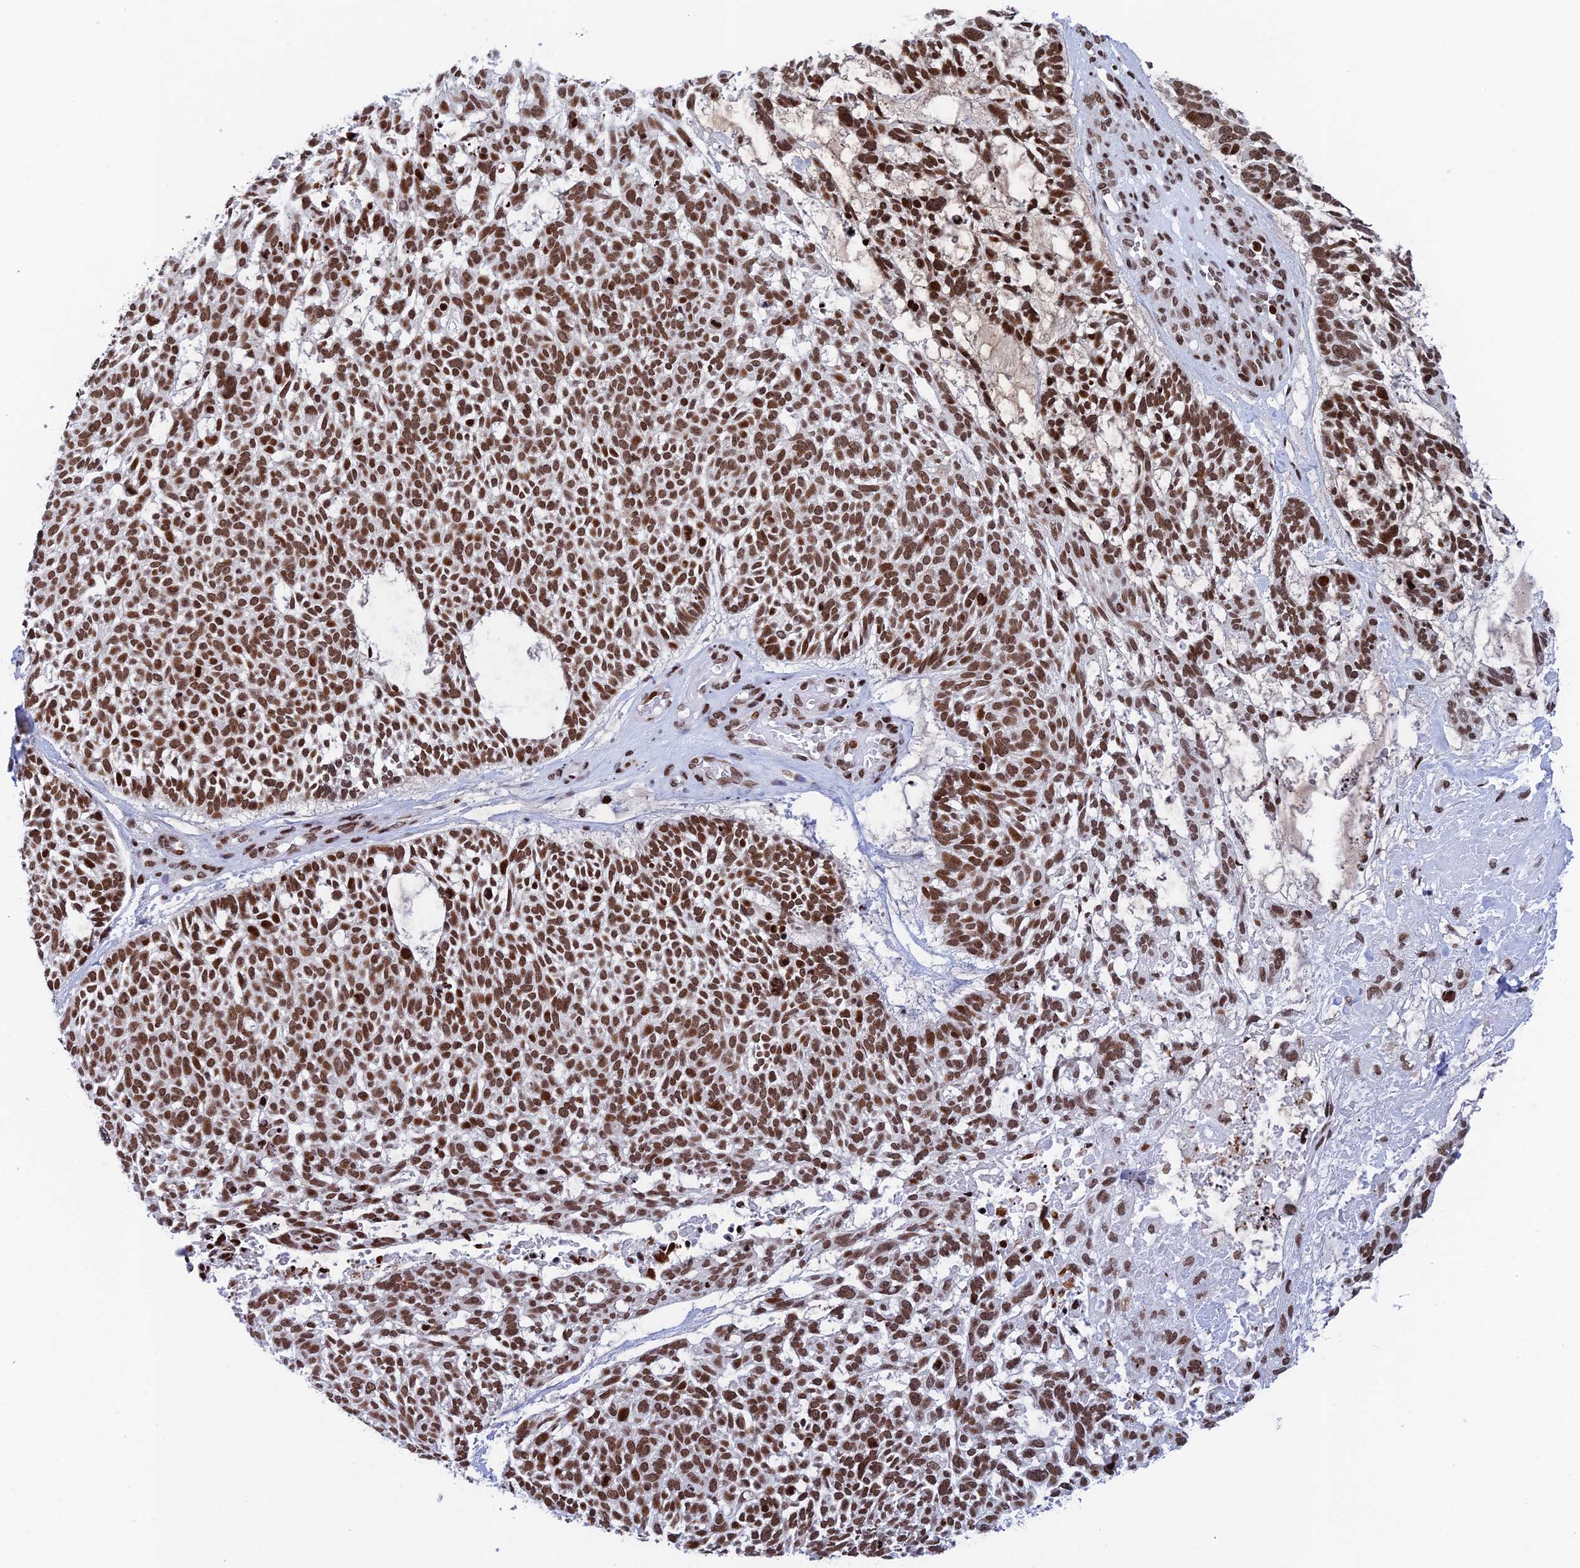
{"staining": {"intensity": "strong", "quantity": ">75%", "location": "nuclear"}, "tissue": "skin cancer", "cell_type": "Tumor cells", "image_type": "cancer", "snomed": [{"axis": "morphology", "description": "Basal cell carcinoma"}, {"axis": "topography", "description": "Skin"}], "caption": "Immunohistochemistry (IHC) histopathology image of human skin basal cell carcinoma stained for a protein (brown), which displays high levels of strong nuclear staining in about >75% of tumor cells.", "gene": "RPAP1", "patient": {"sex": "male", "age": 88}}